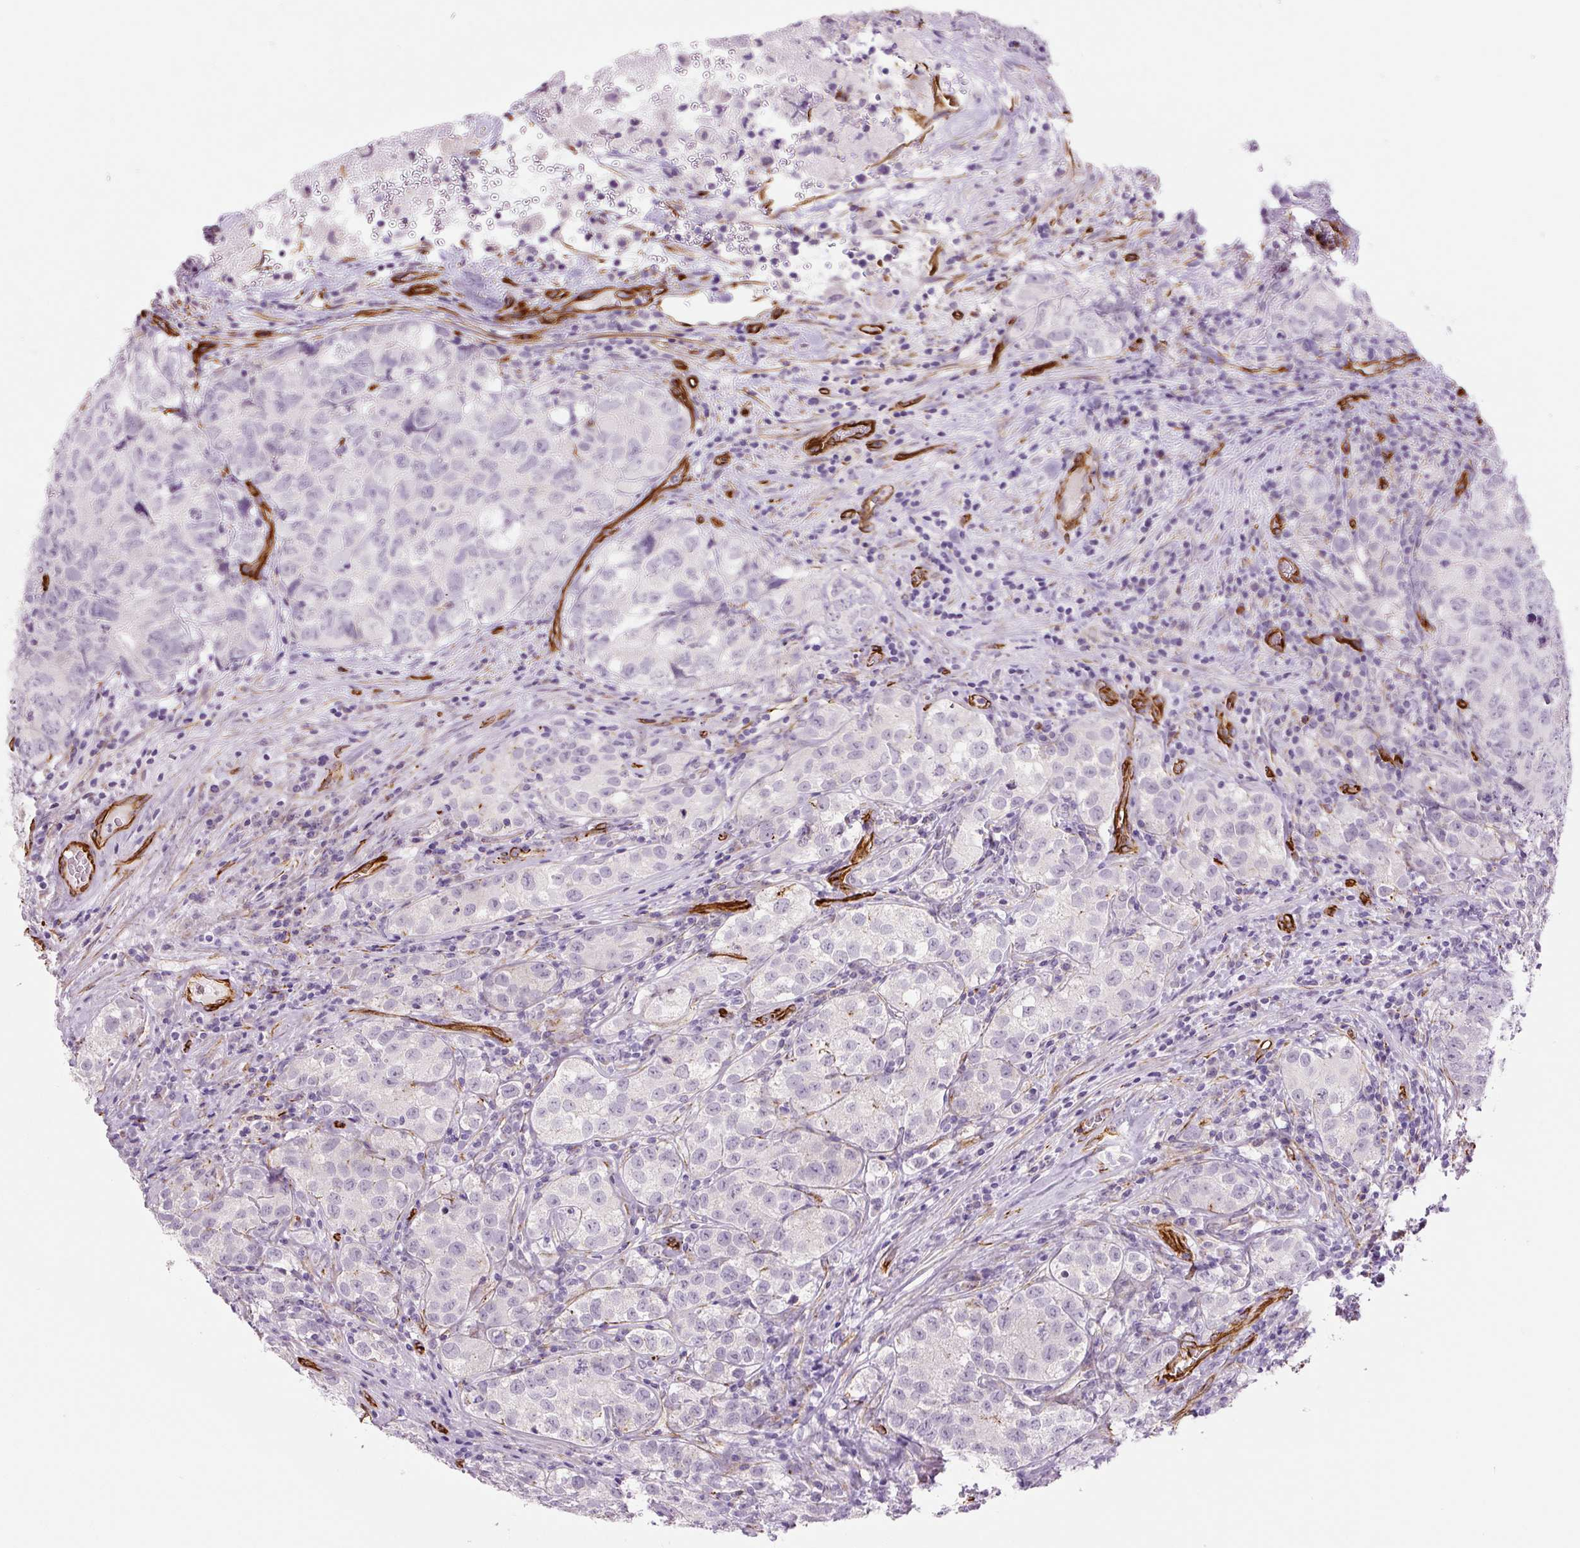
{"staining": {"intensity": "negative", "quantity": "none", "location": "none"}, "tissue": "testis cancer", "cell_type": "Tumor cells", "image_type": "cancer", "snomed": [{"axis": "morphology", "description": "Seminoma, NOS"}, {"axis": "morphology", "description": "Carcinoma, Embryonal, NOS"}, {"axis": "topography", "description": "Testis"}], "caption": "This is a image of immunohistochemistry staining of testis embryonal carcinoma, which shows no expression in tumor cells.", "gene": "NES", "patient": {"sex": "male", "age": 43}}